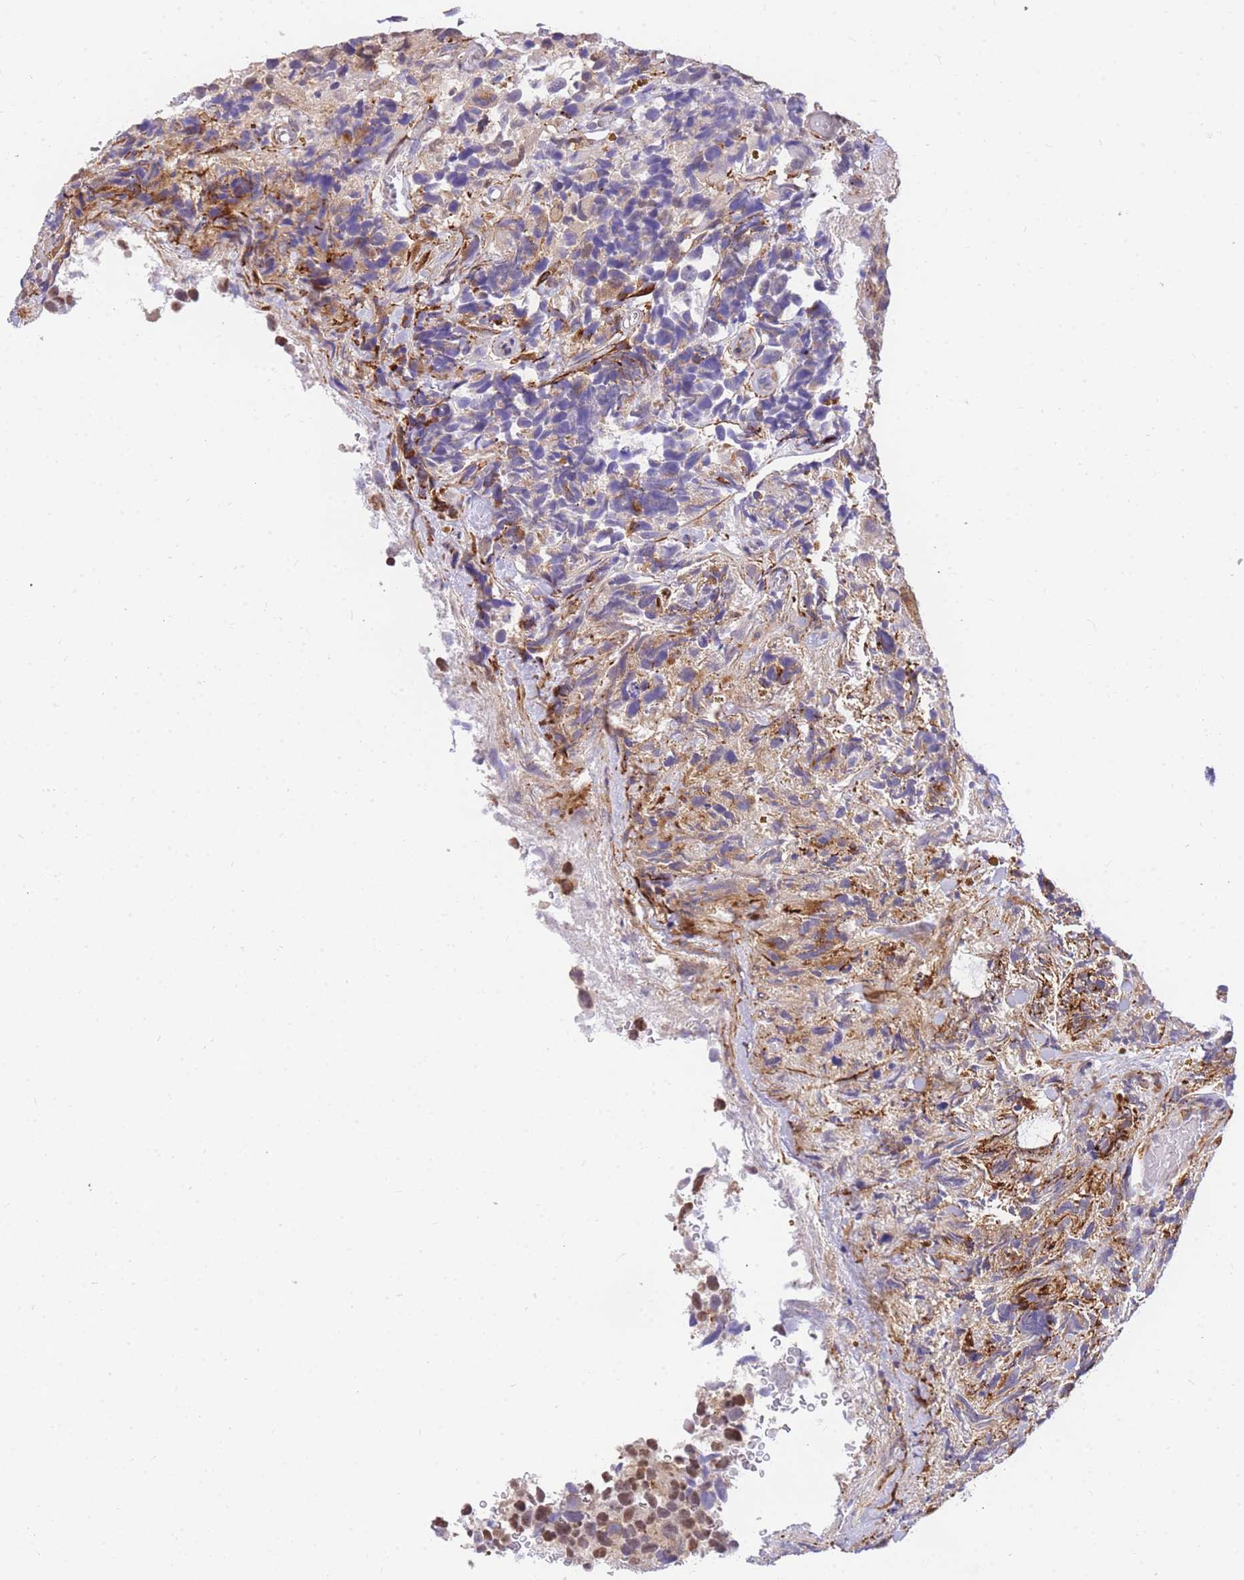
{"staining": {"intensity": "weak", "quantity": "<25%", "location": "cytoplasmic/membranous"}, "tissue": "glioma", "cell_type": "Tumor cells", "image_type": "cancer", "snomed": [{"axis": "morphology", "description": "Glioma, malignant, High grade"}, {"axis": "topography", "description": "Brain"}], "caption": "Micrograph shows no significant protein expression in tumor cells of malignant glioma (high-grade).", "gene": "S100PBP", "patient": {"sex": "male", "age": 69}}